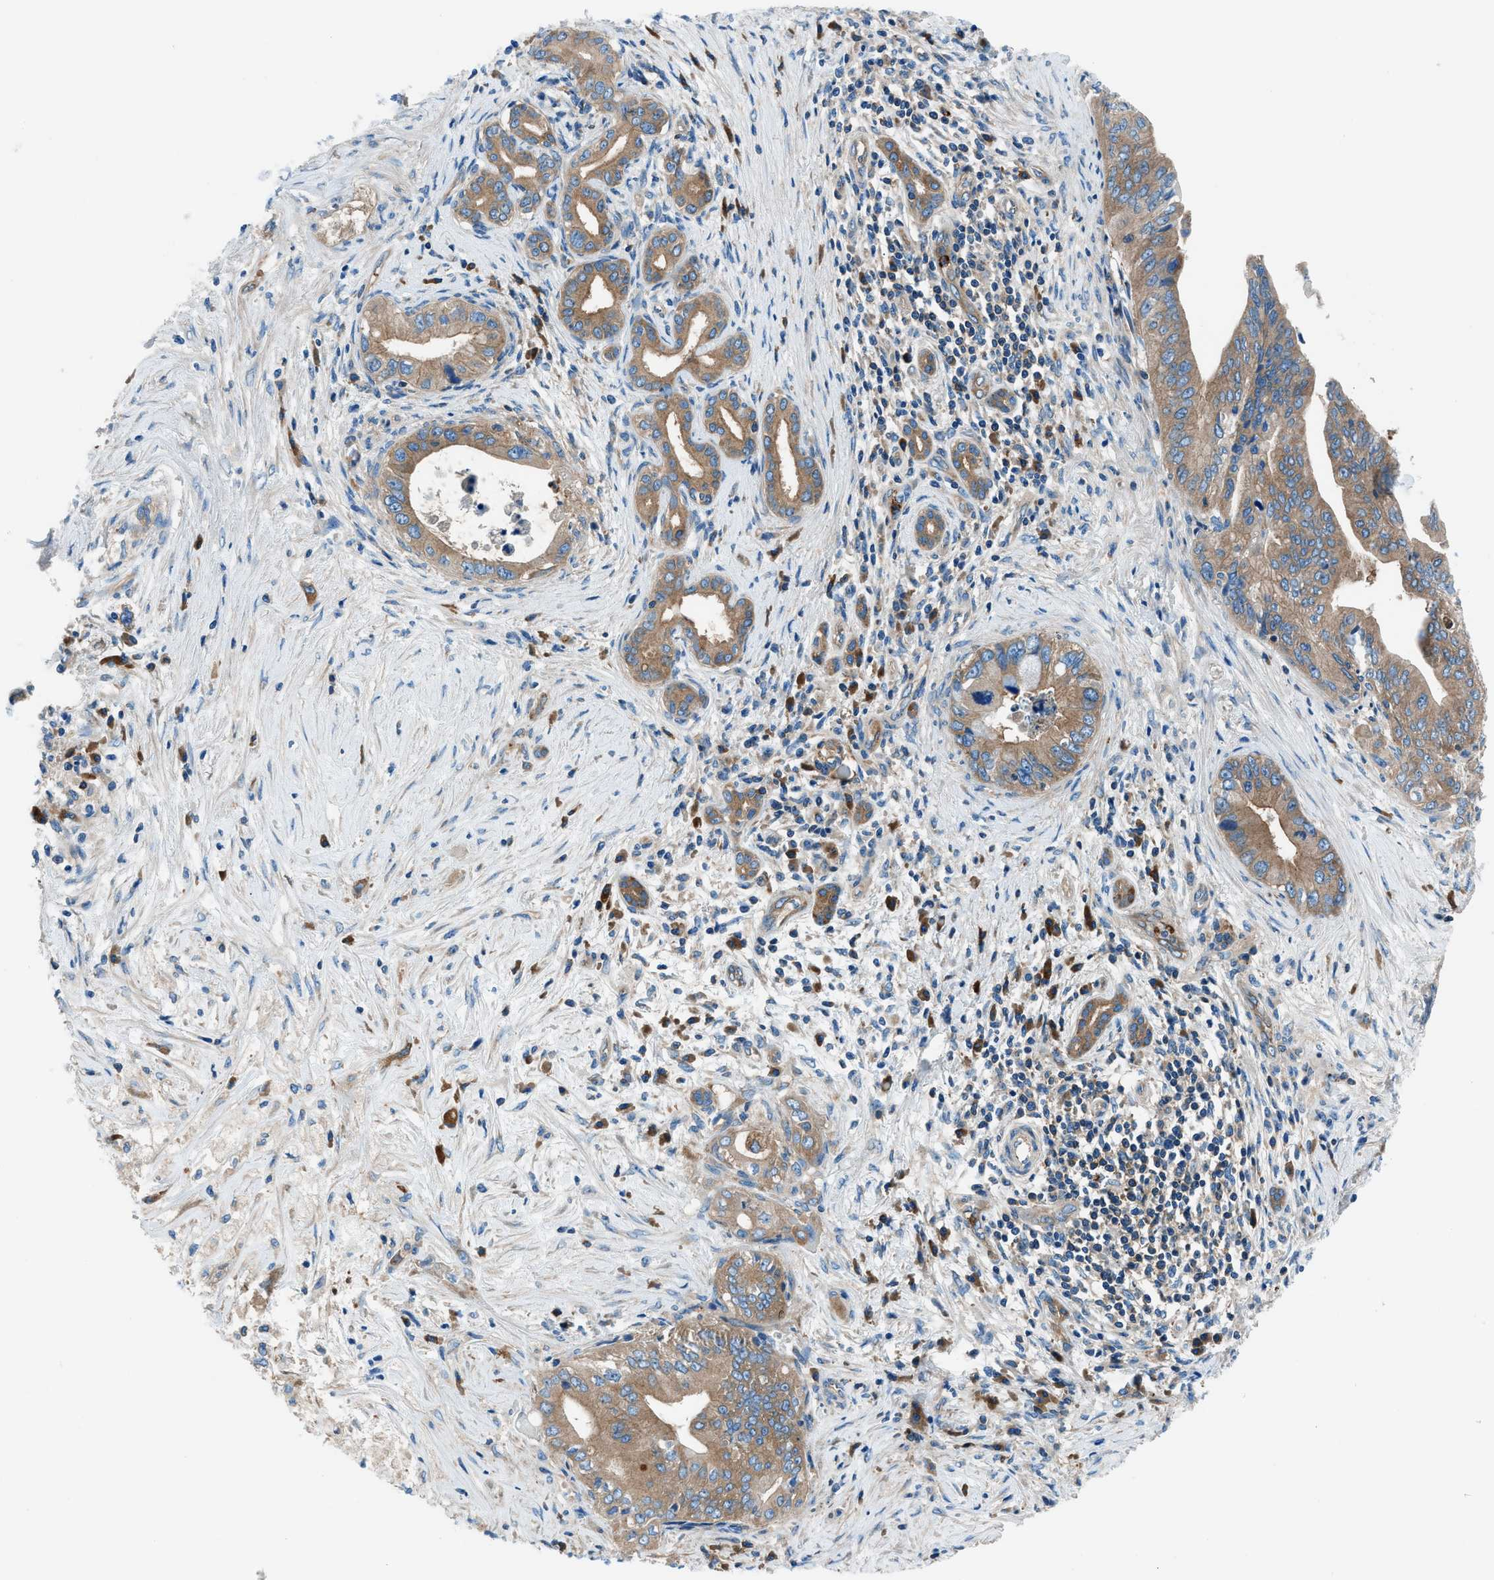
{"staining": {"intensity": "moderate", "quantity": ">75%", "location": "cytoplasmic/membranous"}, "tissue": "pancreatic cancer", "cell_type": "Tumor cells", "image_type": "cancer", "snomed": [{"axis": "morphology", "description": "Adenocarcinoma, NOS"}, {"axis": "topography", "description": "Pancreas"}], "caption": "About >75% of tumor cells in pancreatic cancer (adenocarcinoma) exhibit moderate cytoplasmic/membranous protein positivity as visualized by brown immunohistochemical staining.", "gene": "SARS1", "patient": {"sex": "female", "age": 73}}